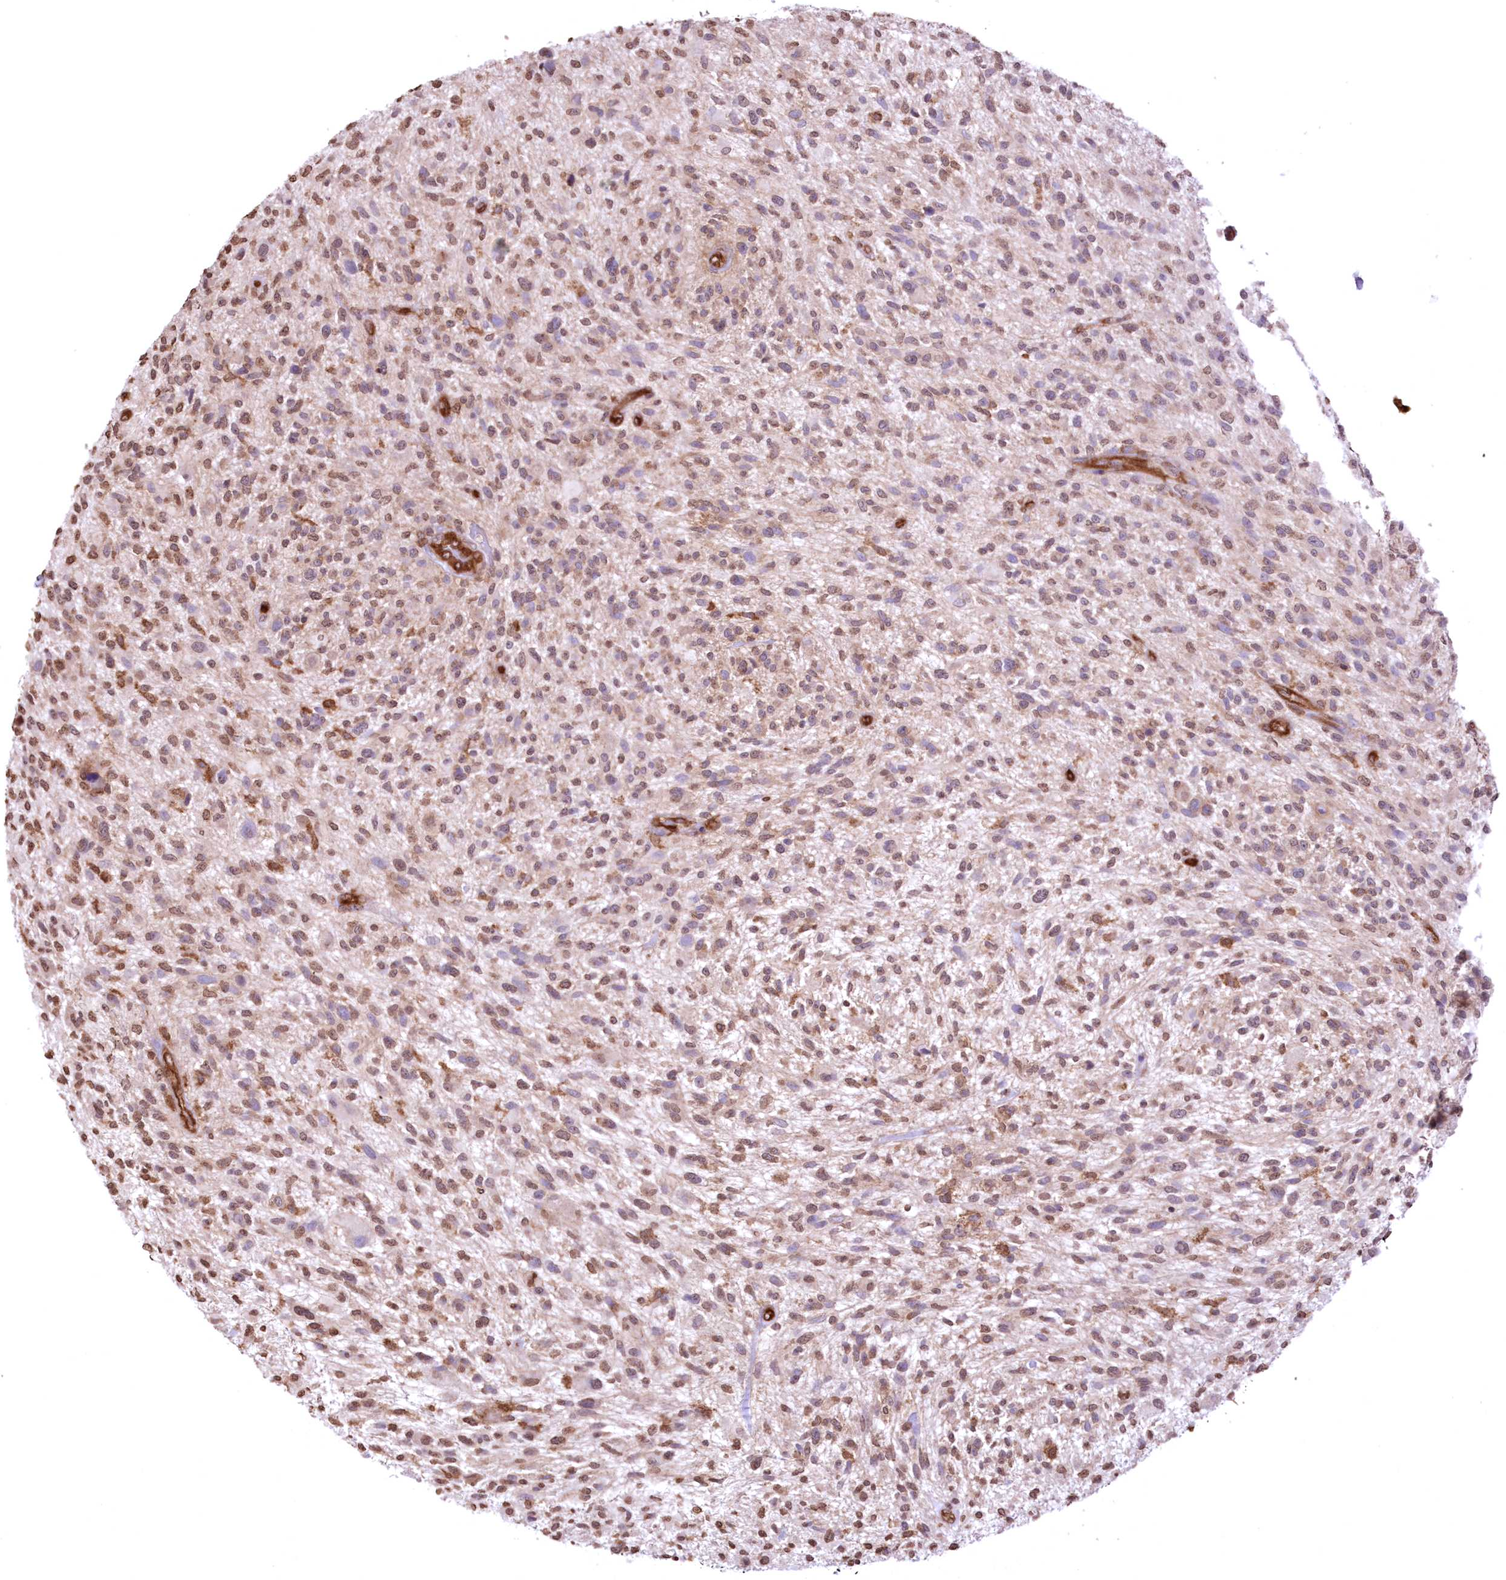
{"staining": {"intensity": "moderate", "quantity": ">75%", "location": "nuclear"}, "tissue": "glioma", "cell_type": "Tumor cells", "image_type": "cancer", "snomed": [{"axis": "morphology", "description": "Glioma, malignant, High grade"}, {"axis": "topography", "description": "Brain"}], "caption": "This image exhibits IHC staining of human malignant high-grade glioma, with medium moderate nuclear expression in about >75% of tumor cells.", "gene": "FCHO2", "patient": {"sex": "male", "age": 47}}